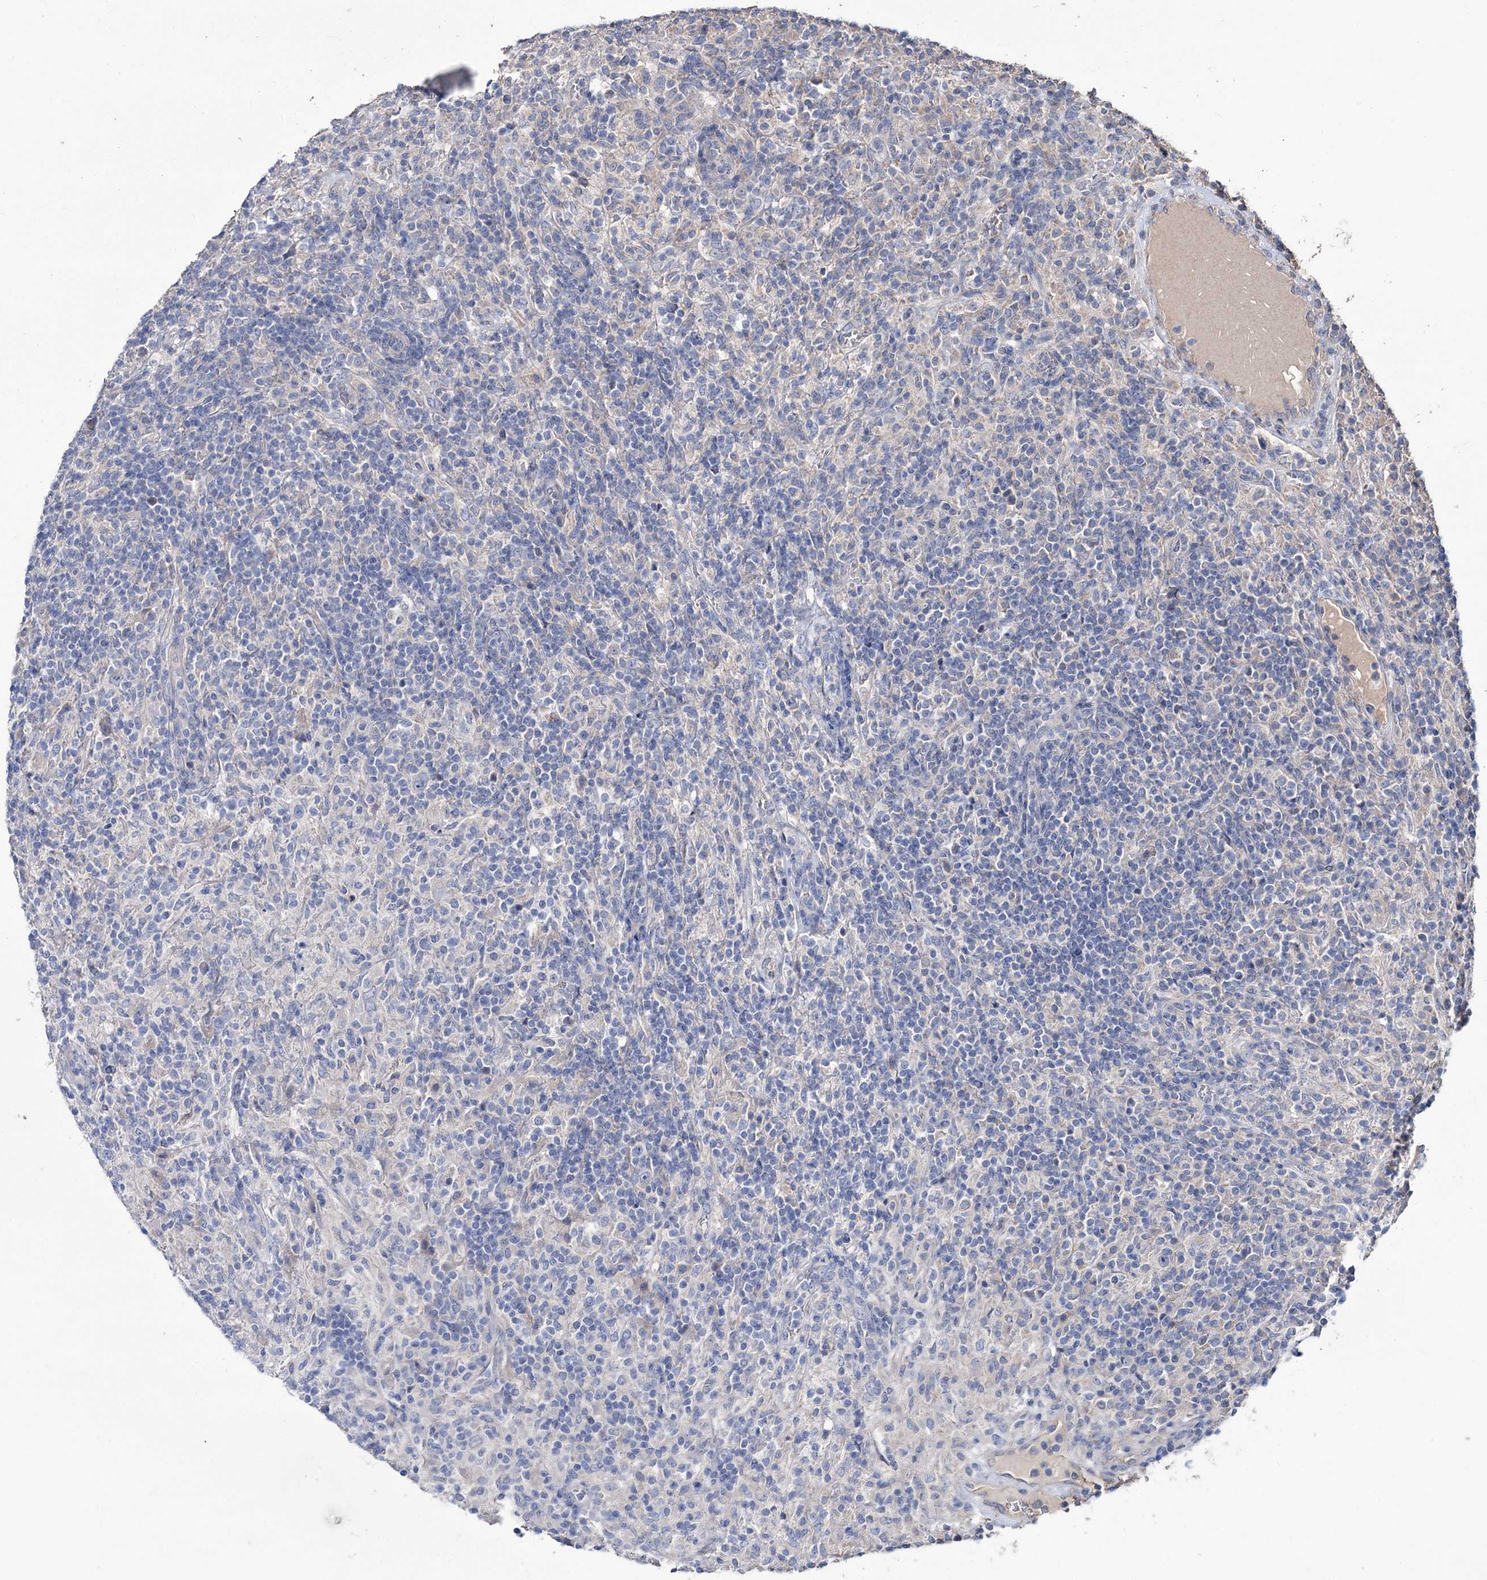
{"staining": {"intensity": "negative", "quantity": "none", "location": "none"}, "tissue": "lymphoma", "cell_type": "Tumor cells", "image_type": "cancer", "snomed": [{"axis": "morphology", "description": "Hodgkin's disease, NOS"}, {"axis": "topography", "description": "Lymph node"}], "caption": "Immunohistochemistry (IHC) photomicrograph of neoplastic tissue: Hodgkin's disease stained with DAB (3,3'-diaminobenzidine) reveals no significant protein positivity in tumor cells.", "gene": "EPB41L5", "patient": {"sex": "male", "age": 70}}